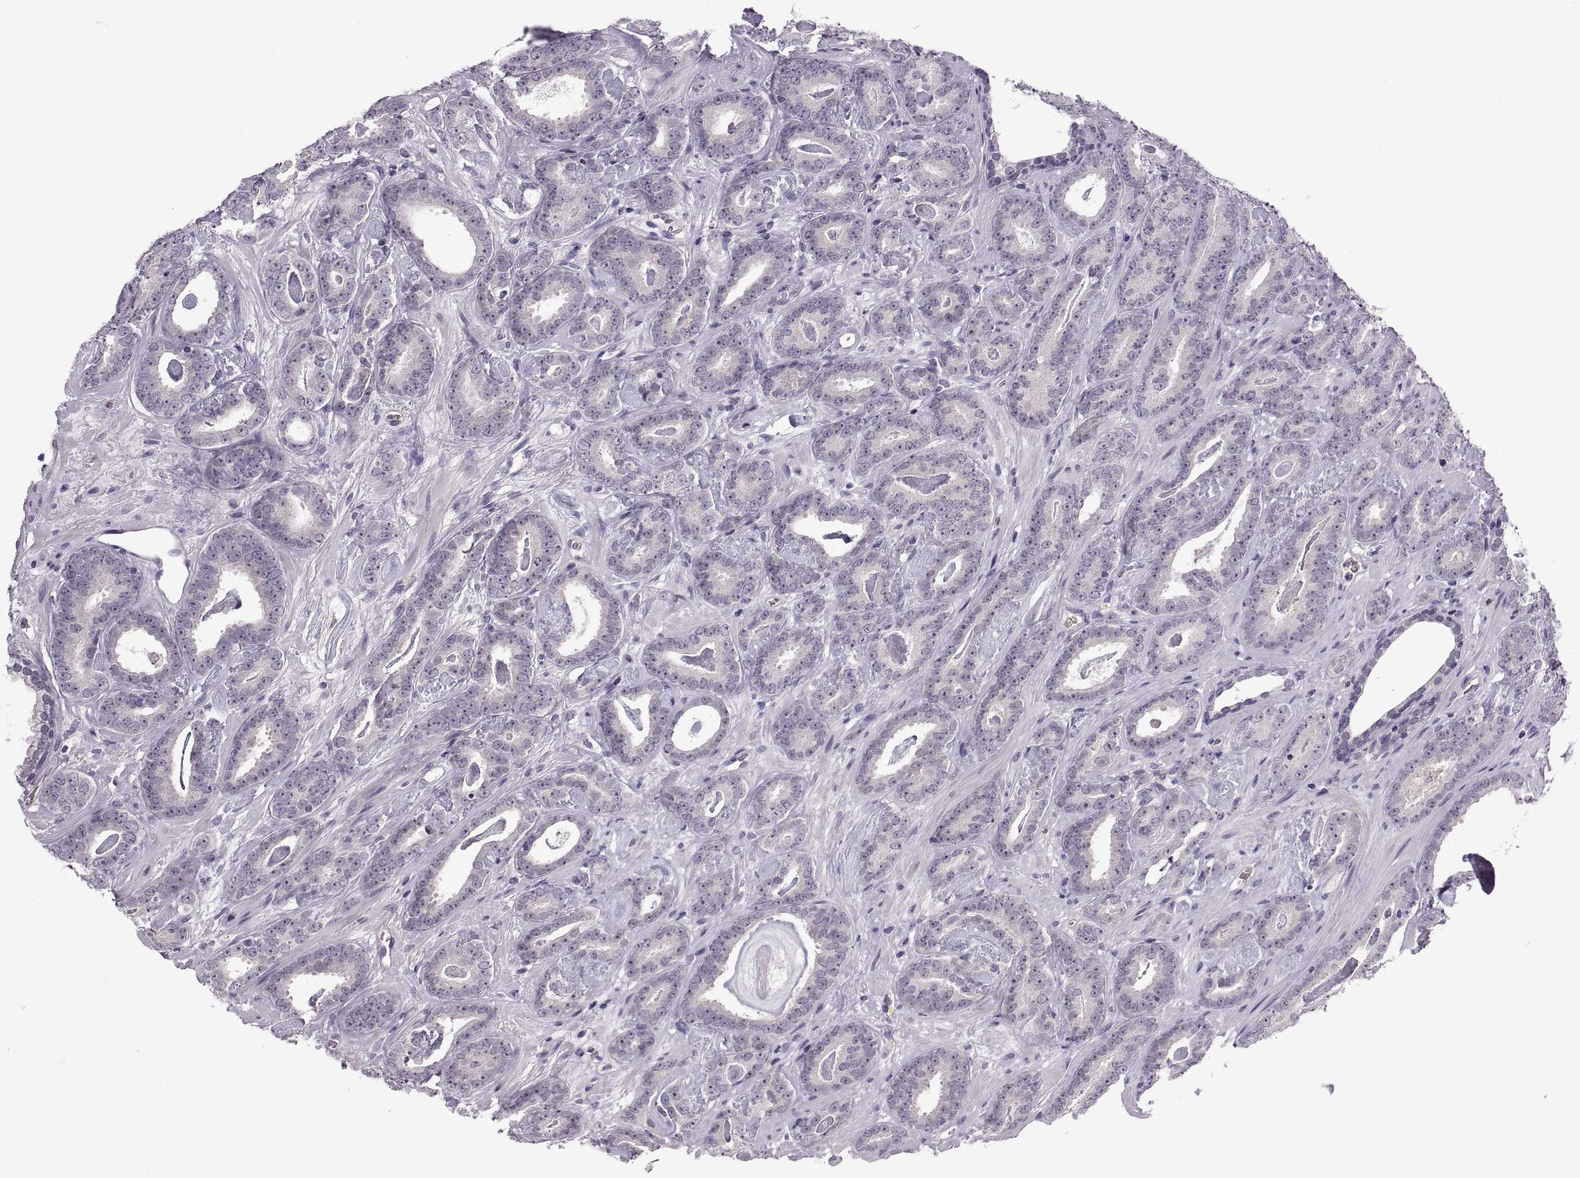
{"staining": {"intensity": "negative", "quantity": "none", "location": "none"}, "tissue": "prostate cancer", "cell_type": "Tumor cells", "image_type": "cancer", "snomed": [{"axis": "morphology", "description": "Adenocarcinoma, Medium grade"}, {"axis": "topography", "description": "Prostate and seminal vesicle, NOS"}, {"axis": "topography", "description": "Prostate"}], "caption": "Image shows no protein positivity in tumor cells of prostate medium-grade adenocarcinoma tissue.", "gene": "MEIOC", "patient": {"sex": "male", "age": 54}}